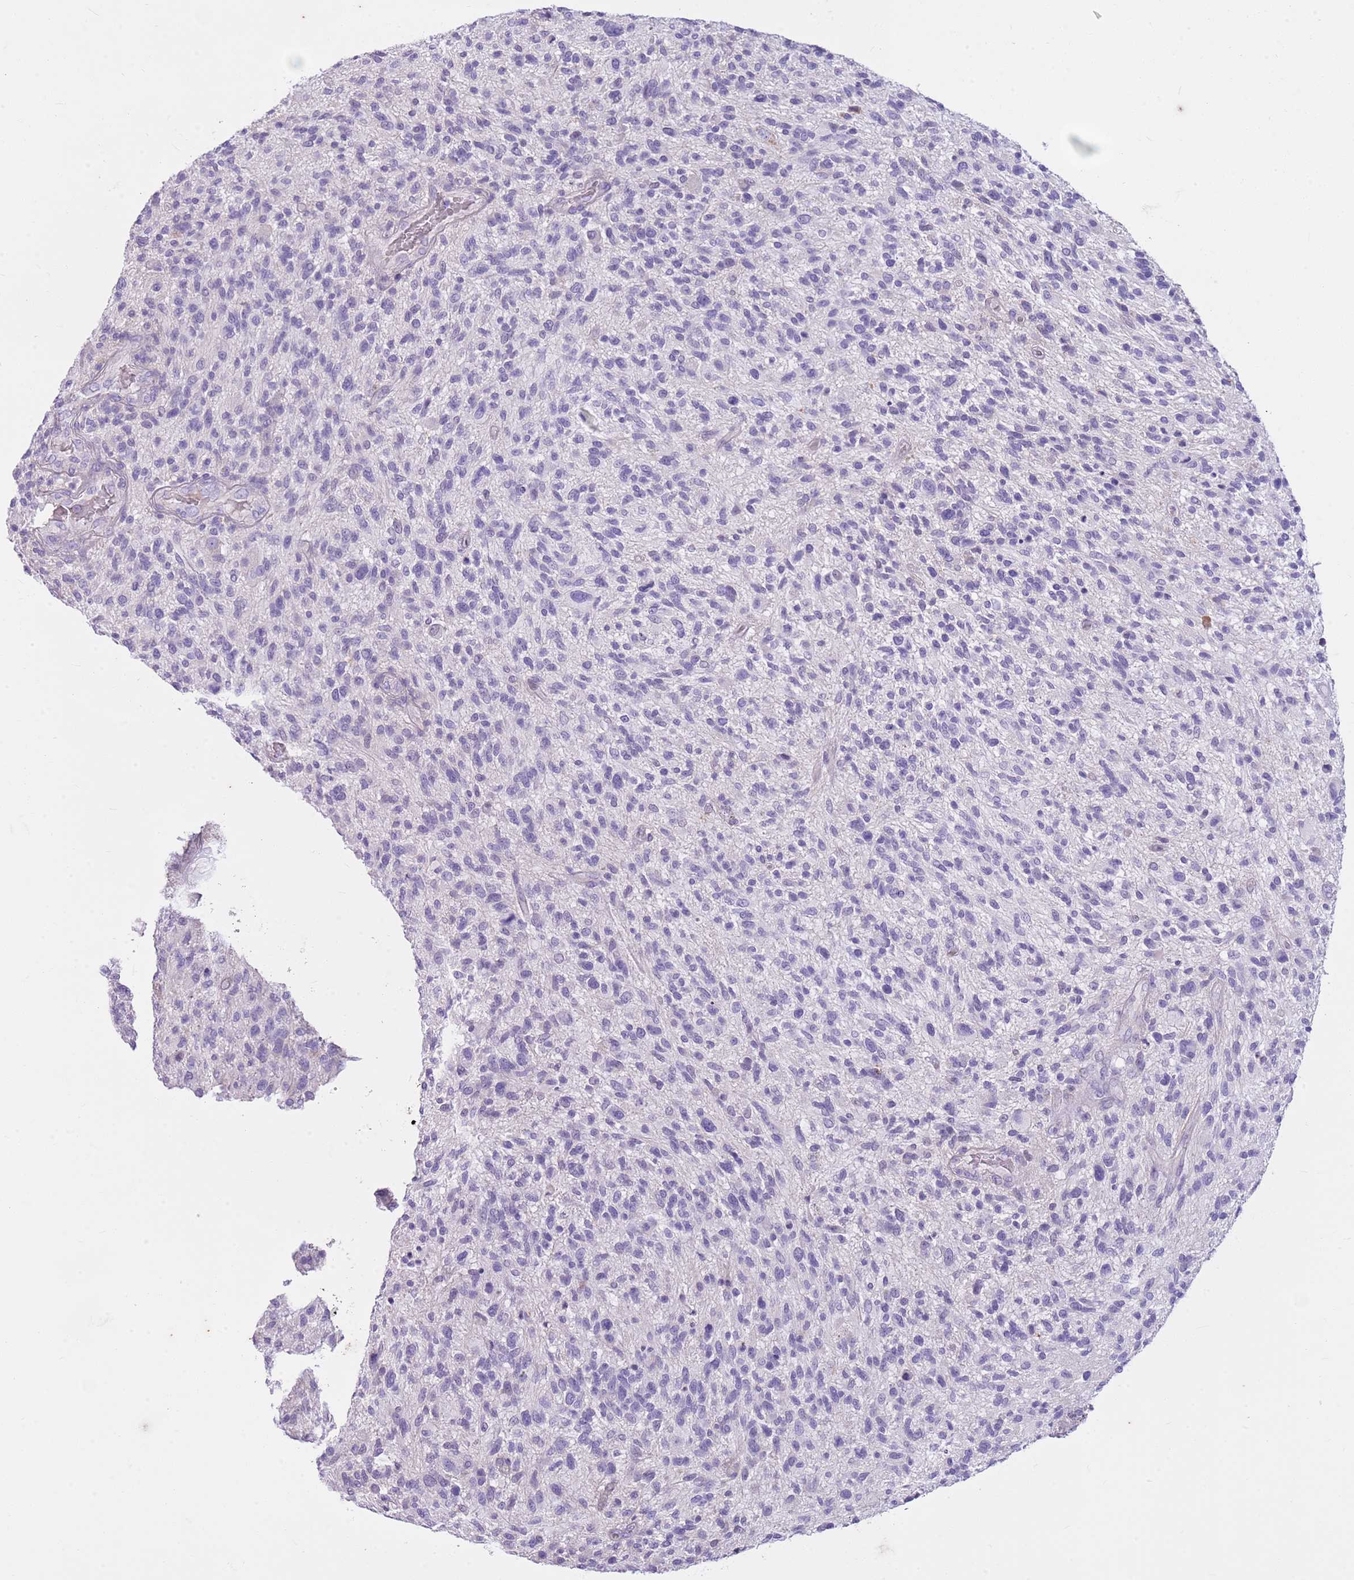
{"staining": {"intensity": "negative", "quantity": "none", "location": "none"}, "tissue": "glioma", "cell_type": "Tumor cells", "image_type": "cancer", "snomed": [{"axis": "morphology", "description": "Glioma, malignant, High grade"}, {"axis": "topography", "description": "Brain"}], "caption": "Tumor cells show no significant protein positivity in glioma.", "gene": "CNPPD1", "patient": {"sex": "male", "age": 47}}